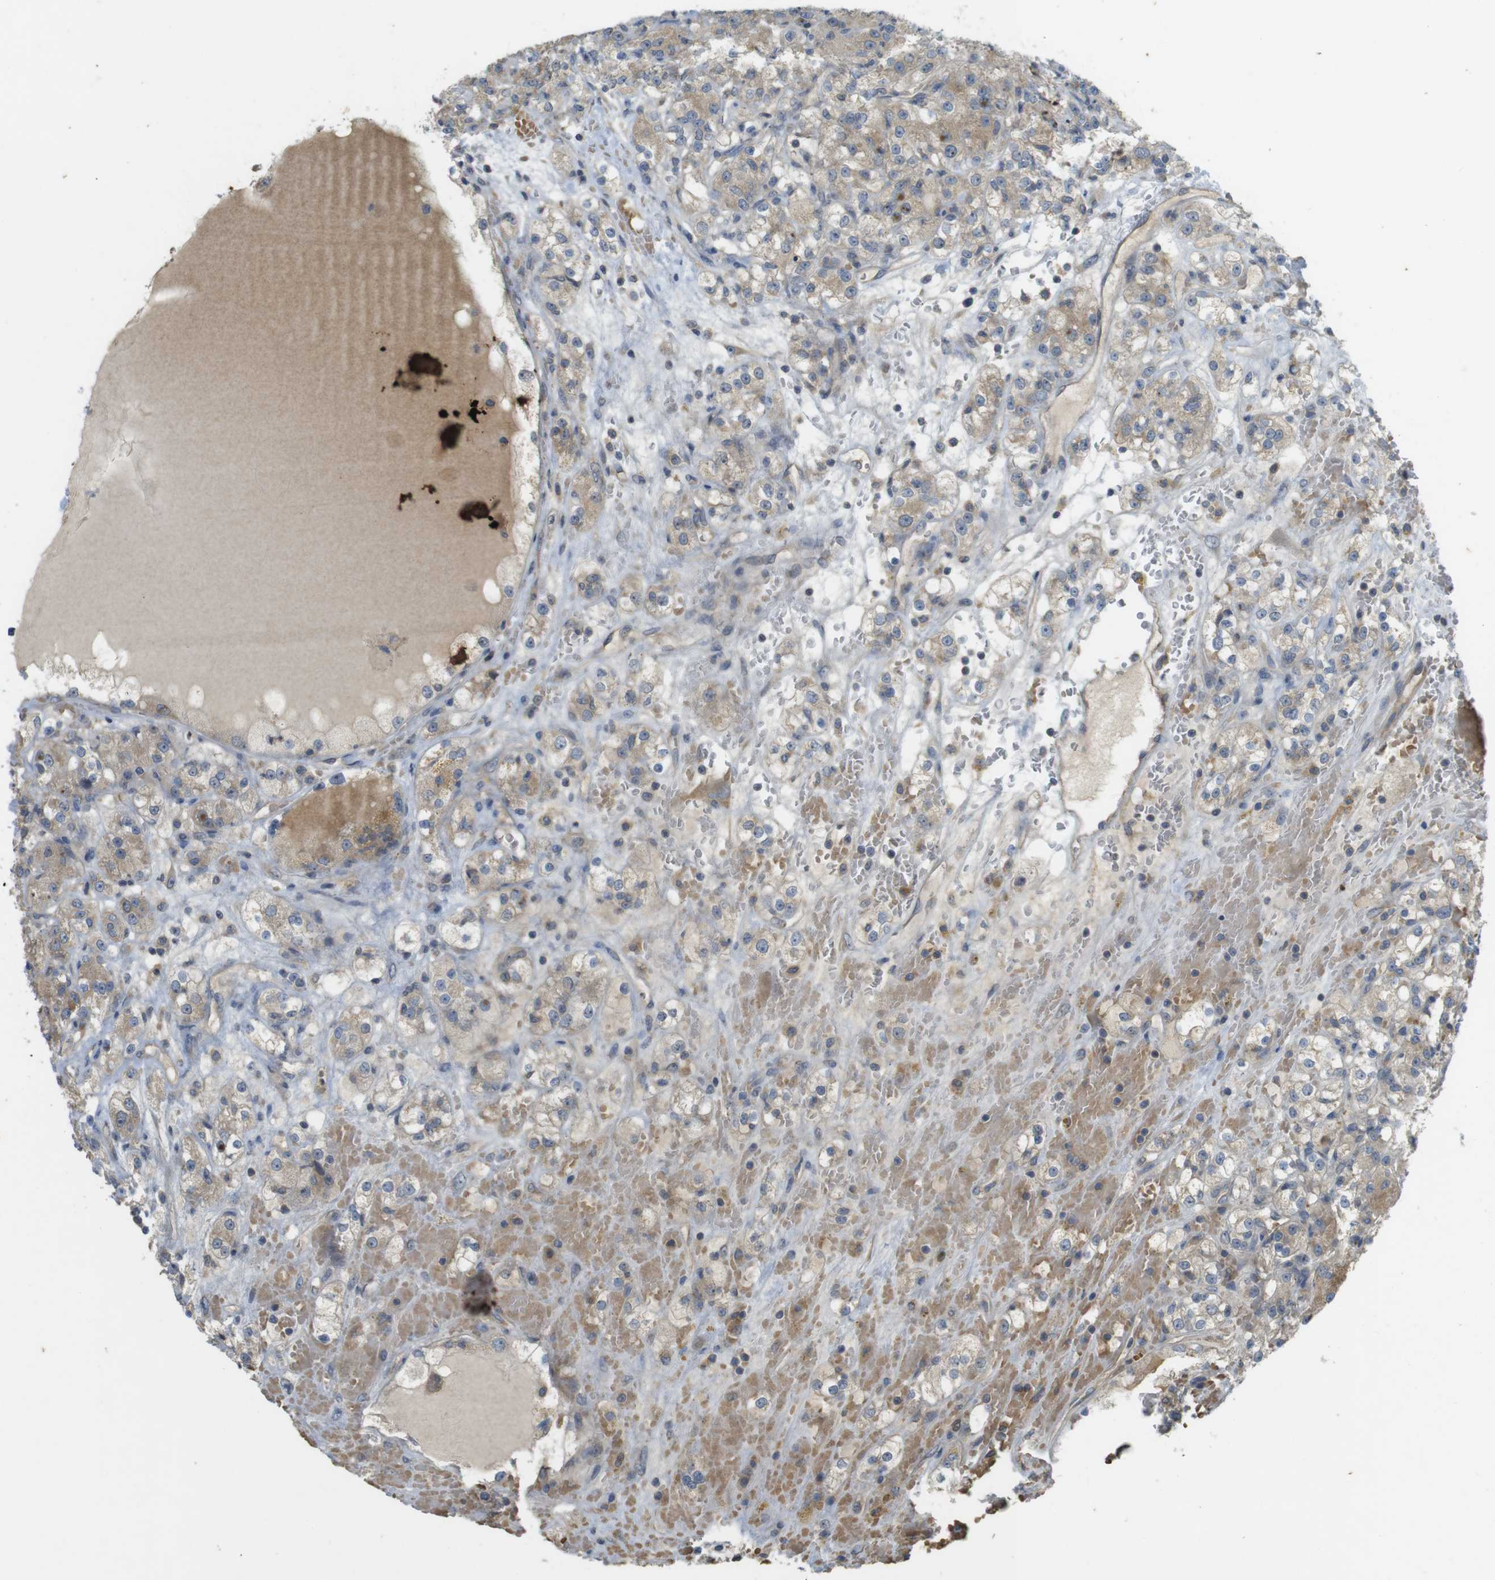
{"staining": {"intensity": "moderate", "quantity": "25%-75%", "location": "cytoplasmic/membranous"}, "tissue": "renal cancer", "cell_type": "Tumor cells", "image_type": "cancer", "snomed": [{"axis": "morphology", "description": "Normal tissue, NOS"}, {"axis": "morphology", "description": "Adenocarcinoma, NOS"}, {"axis": "topography", "description": "Kidney"}], "caption": "A photomicrograph of human renal adenocarcinoma stained for a protein demonstrates moderate cytoplasmic/membranous brown staining in tumor cells. (IHC, brightfield microscopy, high magnification).", "gene": "CLTC", "patient": {"sex": "male", "age": 61}}